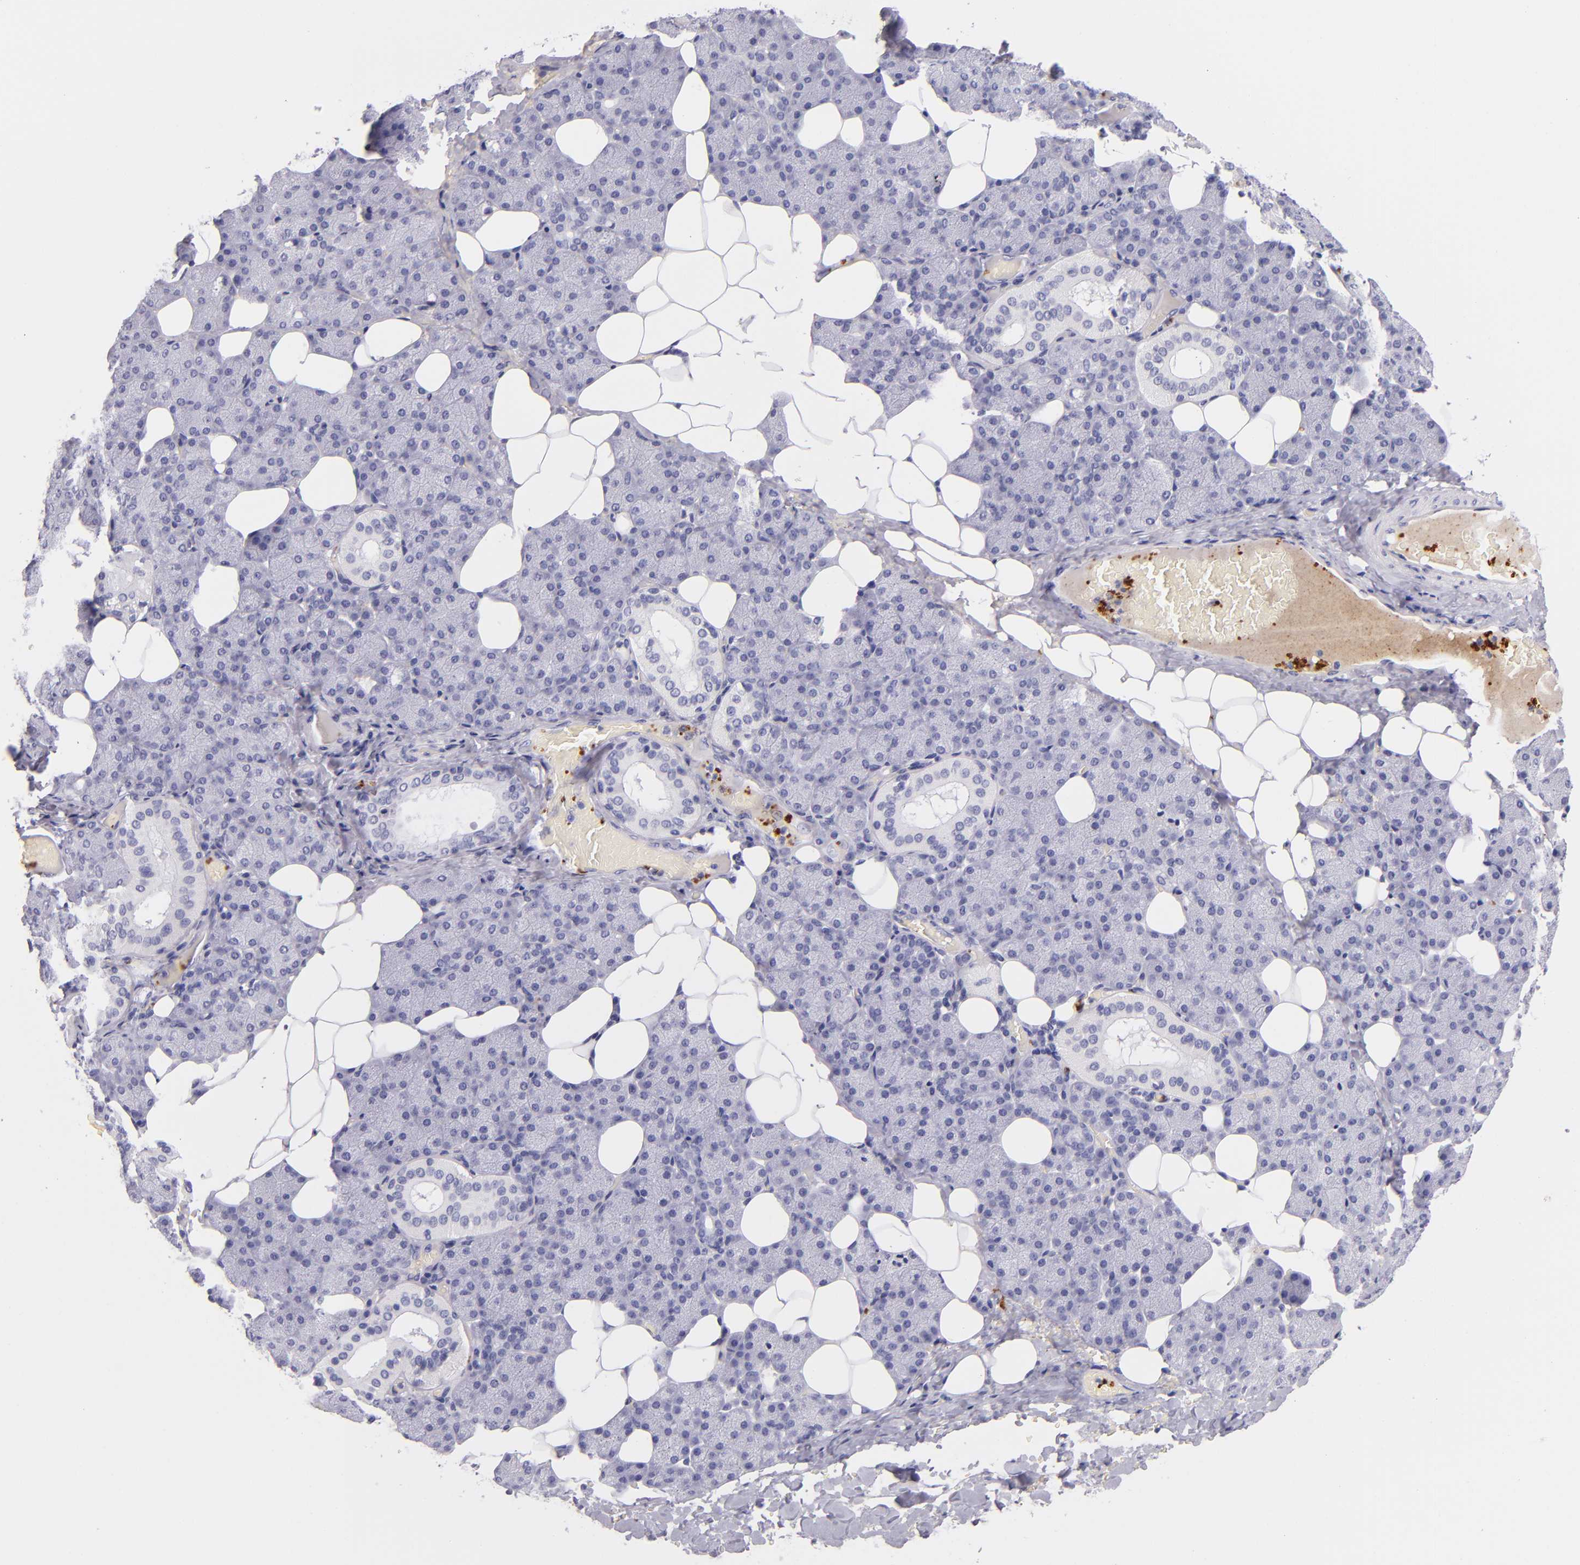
{"staining": {"intensity": "negative", "quantity": "none", "location": "none"}, "tissue": "salivary gland", "cell_type": "Glandular cells", "image_type": "normal", "snomed": [{"axis": "morphology", "description": "Normal tissue, NOS"}, {"axis": "topography", "description": "Lymph node"}, {"axis": "topography", "description": "Salivary gland"}], "caption": "Photomicrograph shows no protein positivity in glandular cells of benign salivary gland. Nuclei are stained in blue.", "gene": "GP1BA", "patient": {"sex": "male", "age": 8}}